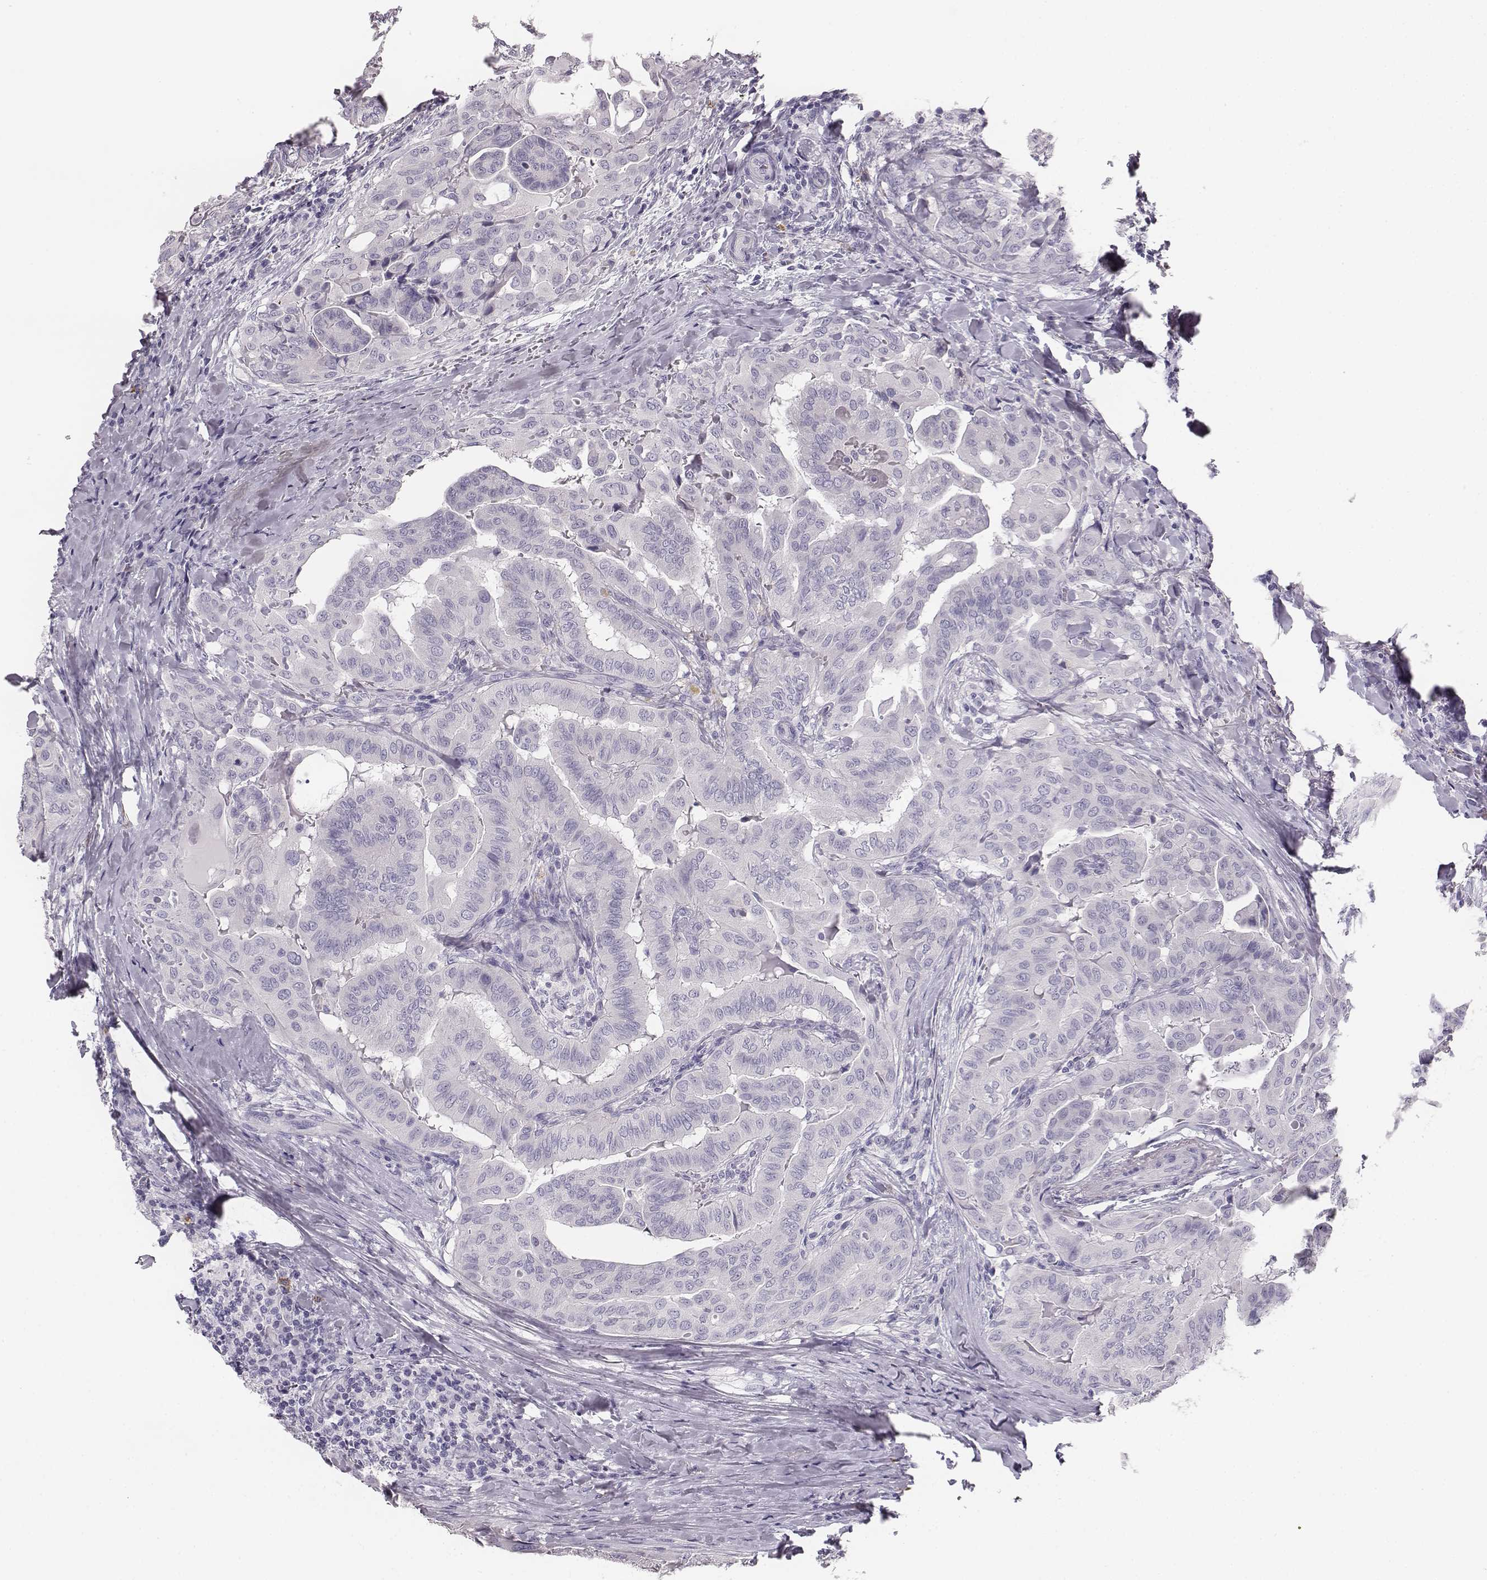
{"staining": {"intensity": "negative", "quantity": "none", "location": "none"}, "tissue": "thyroid cancer", "cell_type": "Tumor cells", "image_type": "cancer", "snomed": [{"axis": "morphology", "description": "Papillary adenocarcinoma, NOS"}, {"axis": "topography", "description": "Thyroid gland"}], "caption": "Tumor cells are negative for brown protein staining in thyroid papillary adenocarcinoma.", "gene": "NPTXR", "patient": {"sex": "female", "age": 68}}